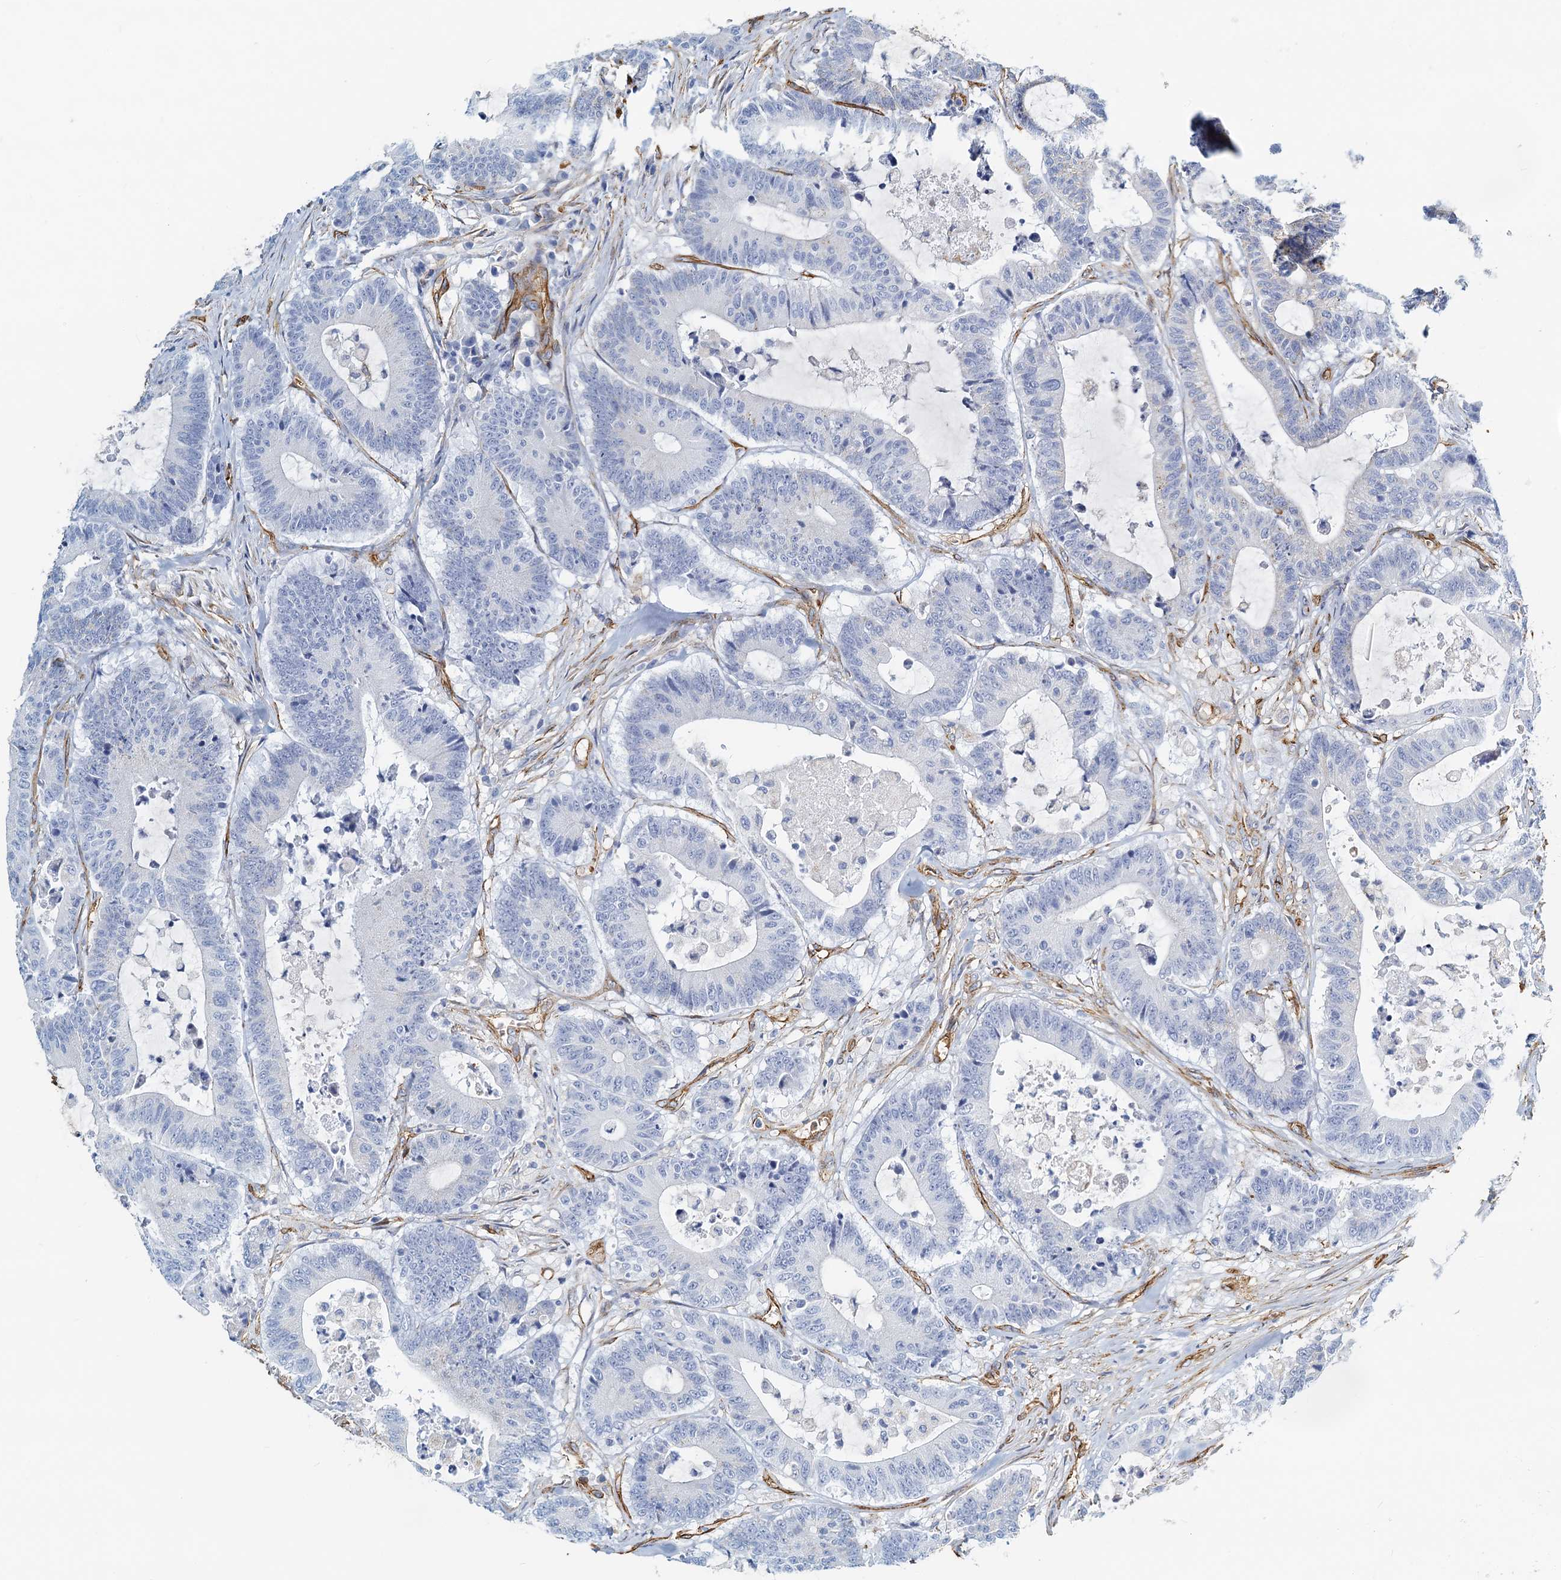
{"staining": {"intensity": "negative", "quantity": "none", "location": "none"}, "tissue": "colorectal cancer", "cell_type": "Tumor cells", "image_type": "cancer", "snomed": [{"axis": "morphology", "description": "Adenocarcinoma, NOS"}, {"axis": "topography", "description": "Colon"}], "caption": "Tumor cells show no significant protein positivity in colorectal adenocarcinoma.", "gene": "DGKG", "patient": {"sex": "female", "age": 84}}